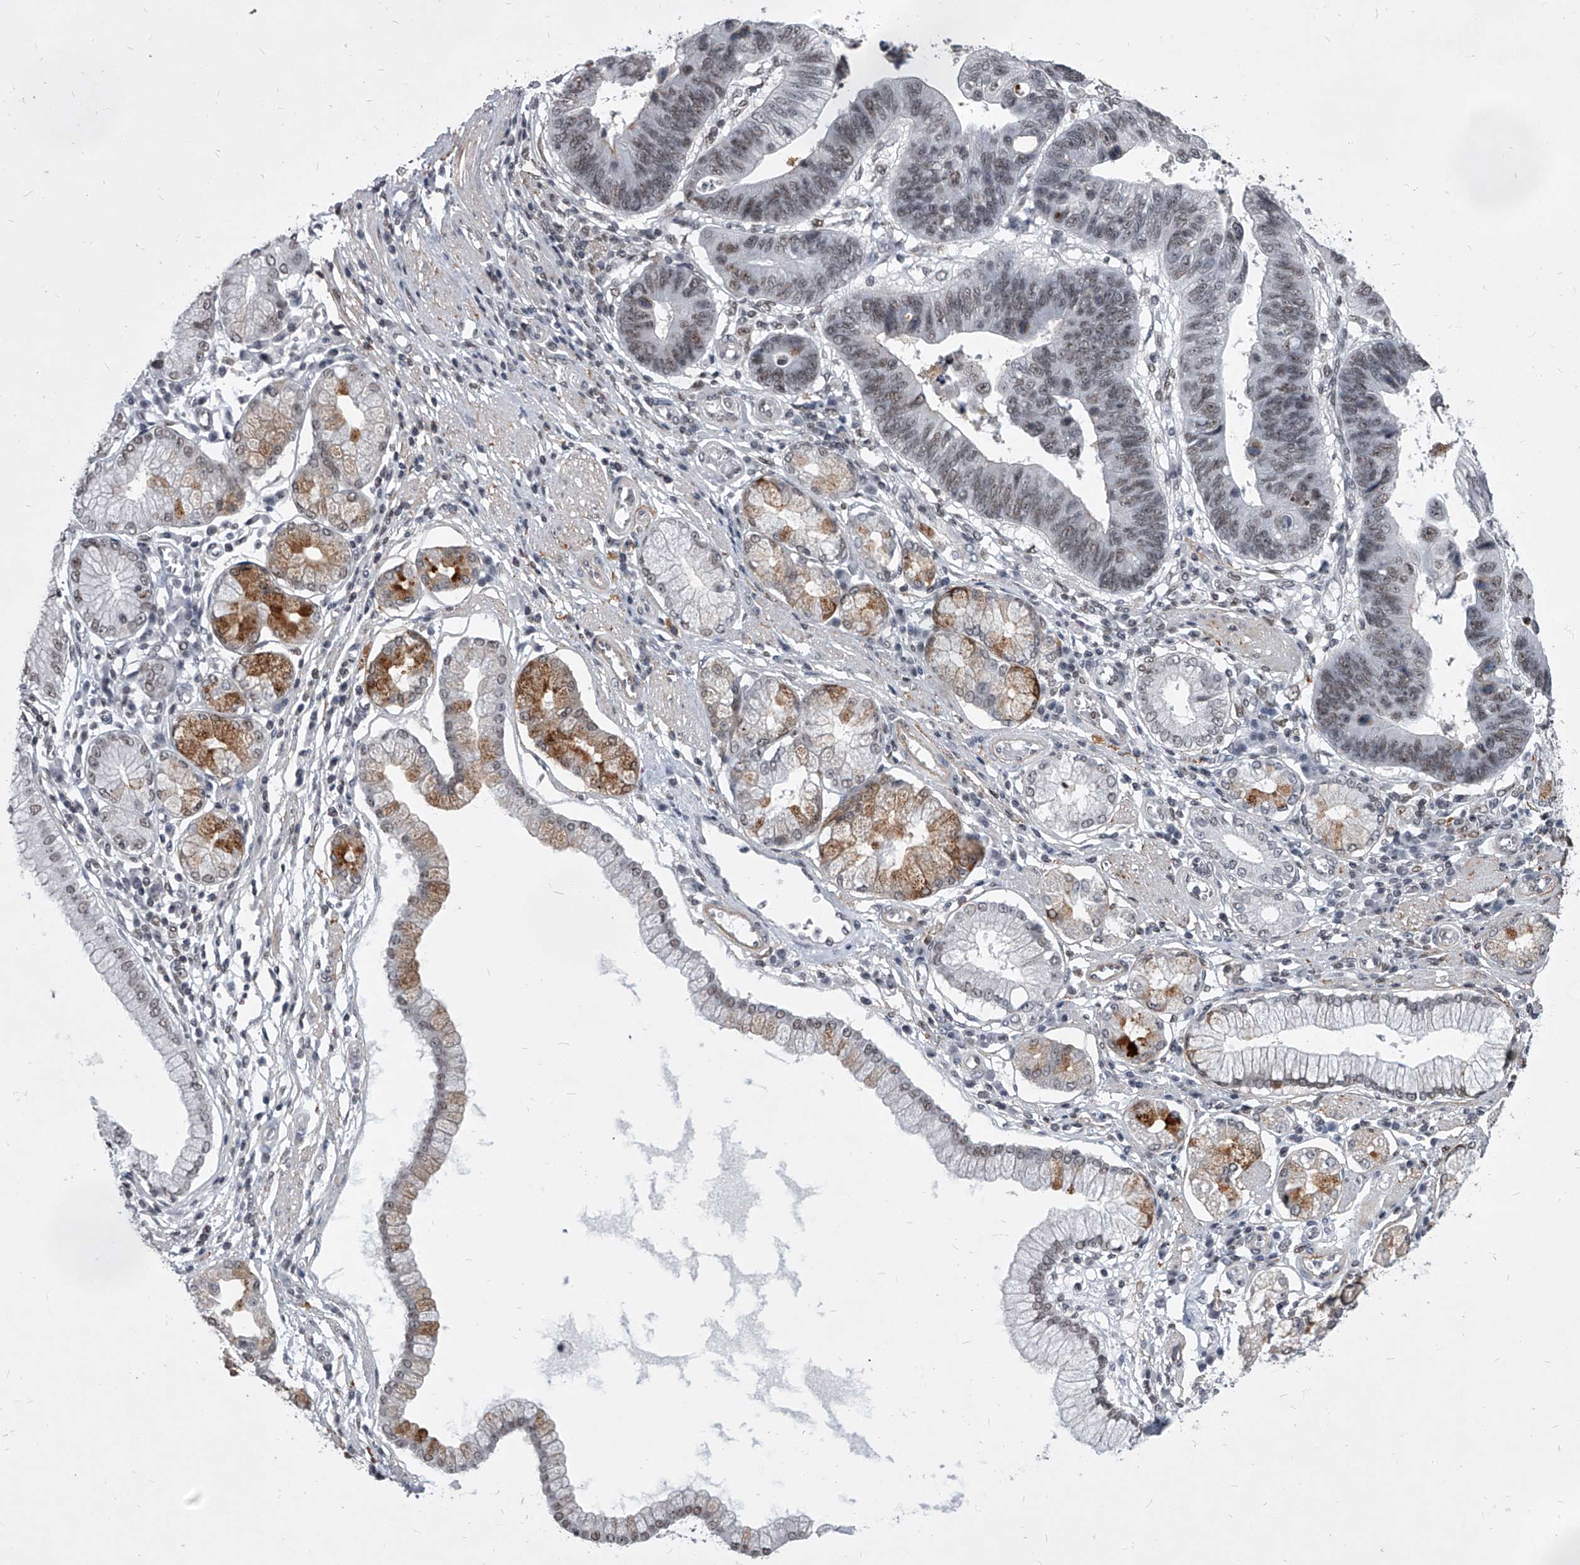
{"staining": {"intensity": "moderate", "quantity": "<25%", "location": "nuclear"}, "tissue": "stomach cancer", "cell_type": "Tumor cells", "image_type": "cancer", "snomed": [{"axis": "morphology", "description": "Adenocarcinoma, NOS"}, {"axis": "topography", "description": "Stomach"}], "caption": "This photomicrograph exhibits IHC staining of stomach adenocarcinoma, with low moderate nuclear expression in about <25% of tumor cells.", "gene": "PPIL4", "patient": {"sex": "male", "age": 59}}